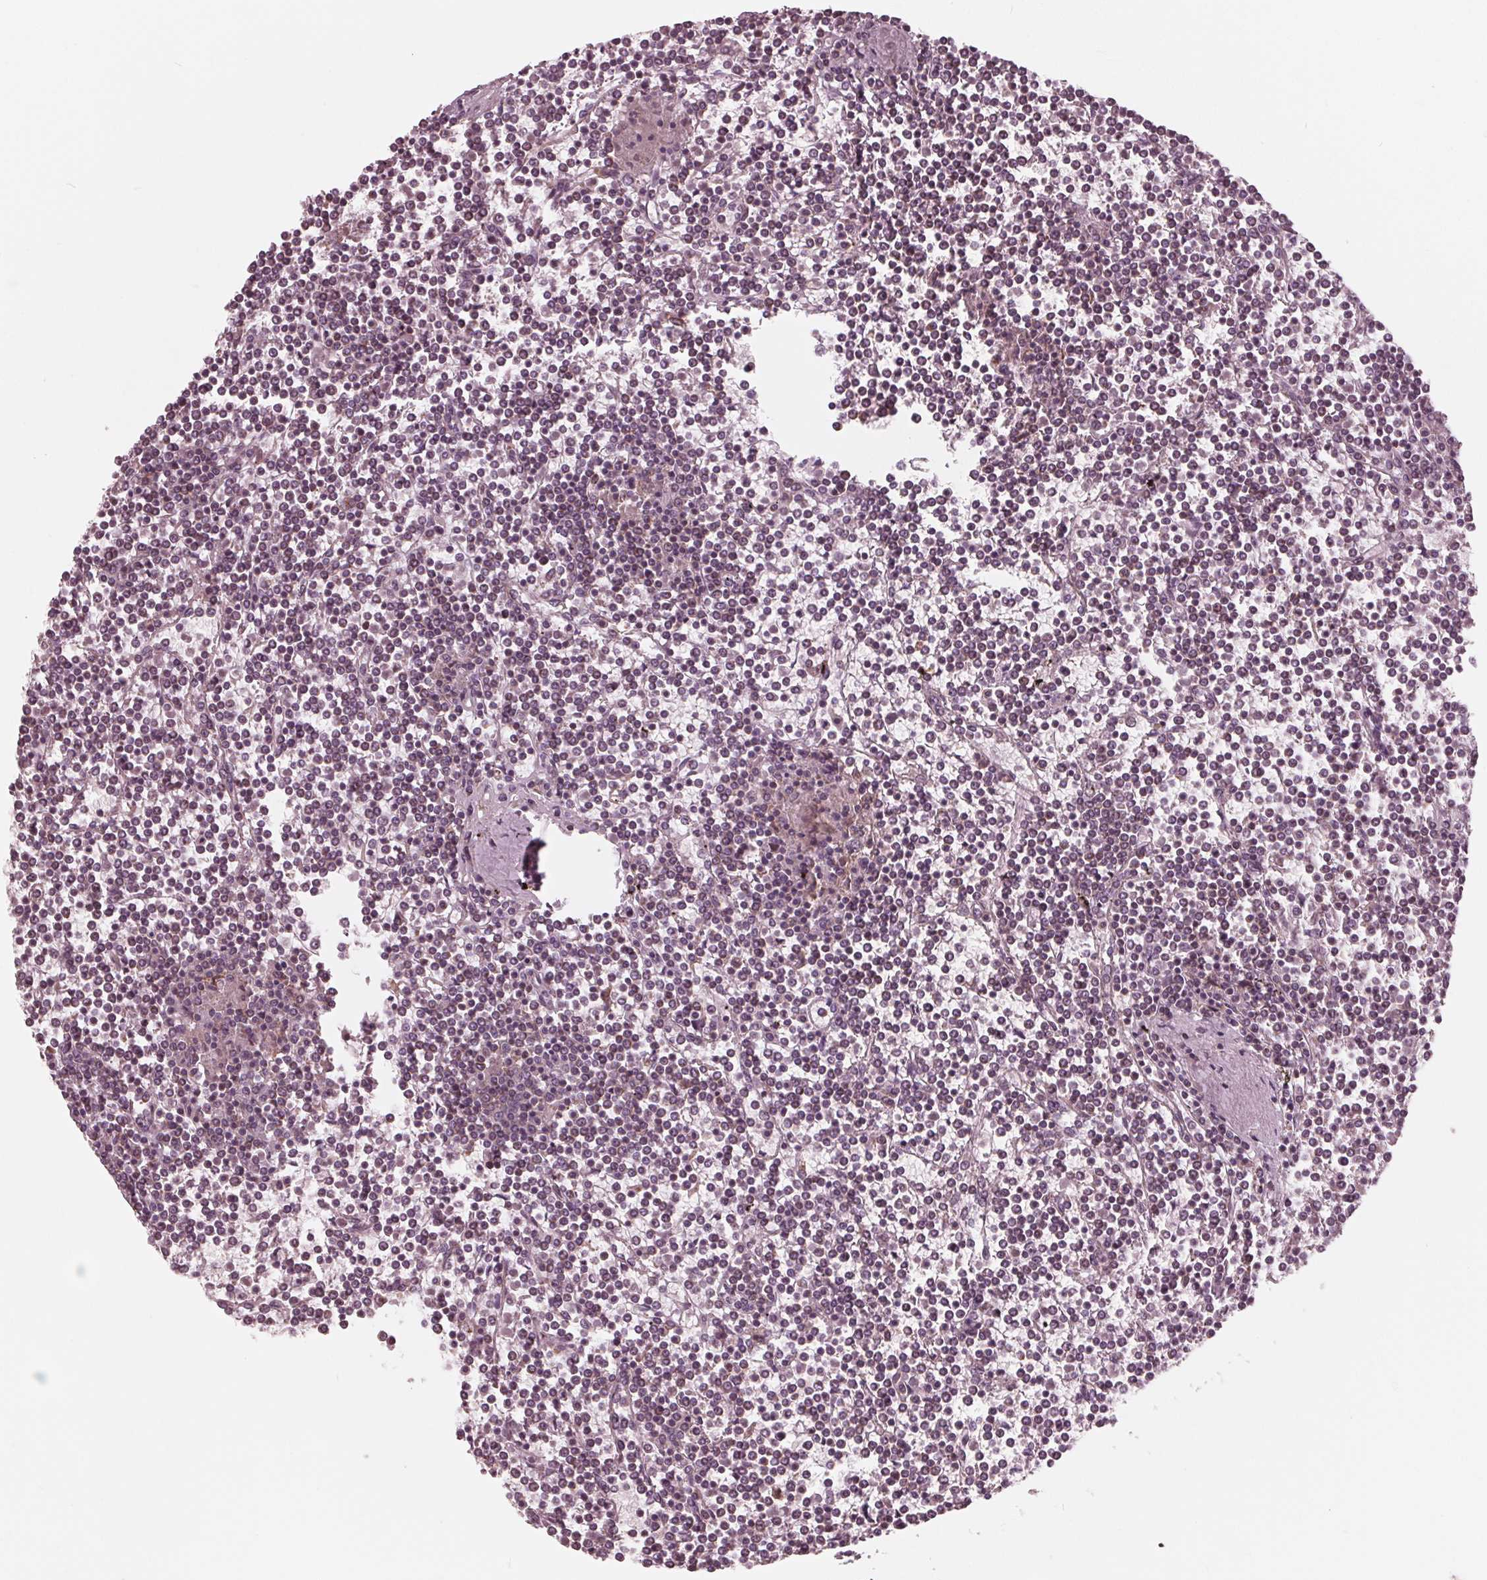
{"staining": {"intensity": "negative", "quantity": "none", "location": "none"}, "tissue": "lymphoma", "cell_type": "Tumor cells", "image_type": "cancer", "snomed": [{"axis": "morphology", "description": "Malignant lymphoma, non-Hodgkin's type, Low grade"}, {"axis": "topography", "description": "Spleen"}], "caption": "An IHC histopathology image of lymphoma is shown. There is no staining in tumor cells of lymphoma.", "gene": "DCAF4L2", "patient": {"sex": "female", "age": 19}}